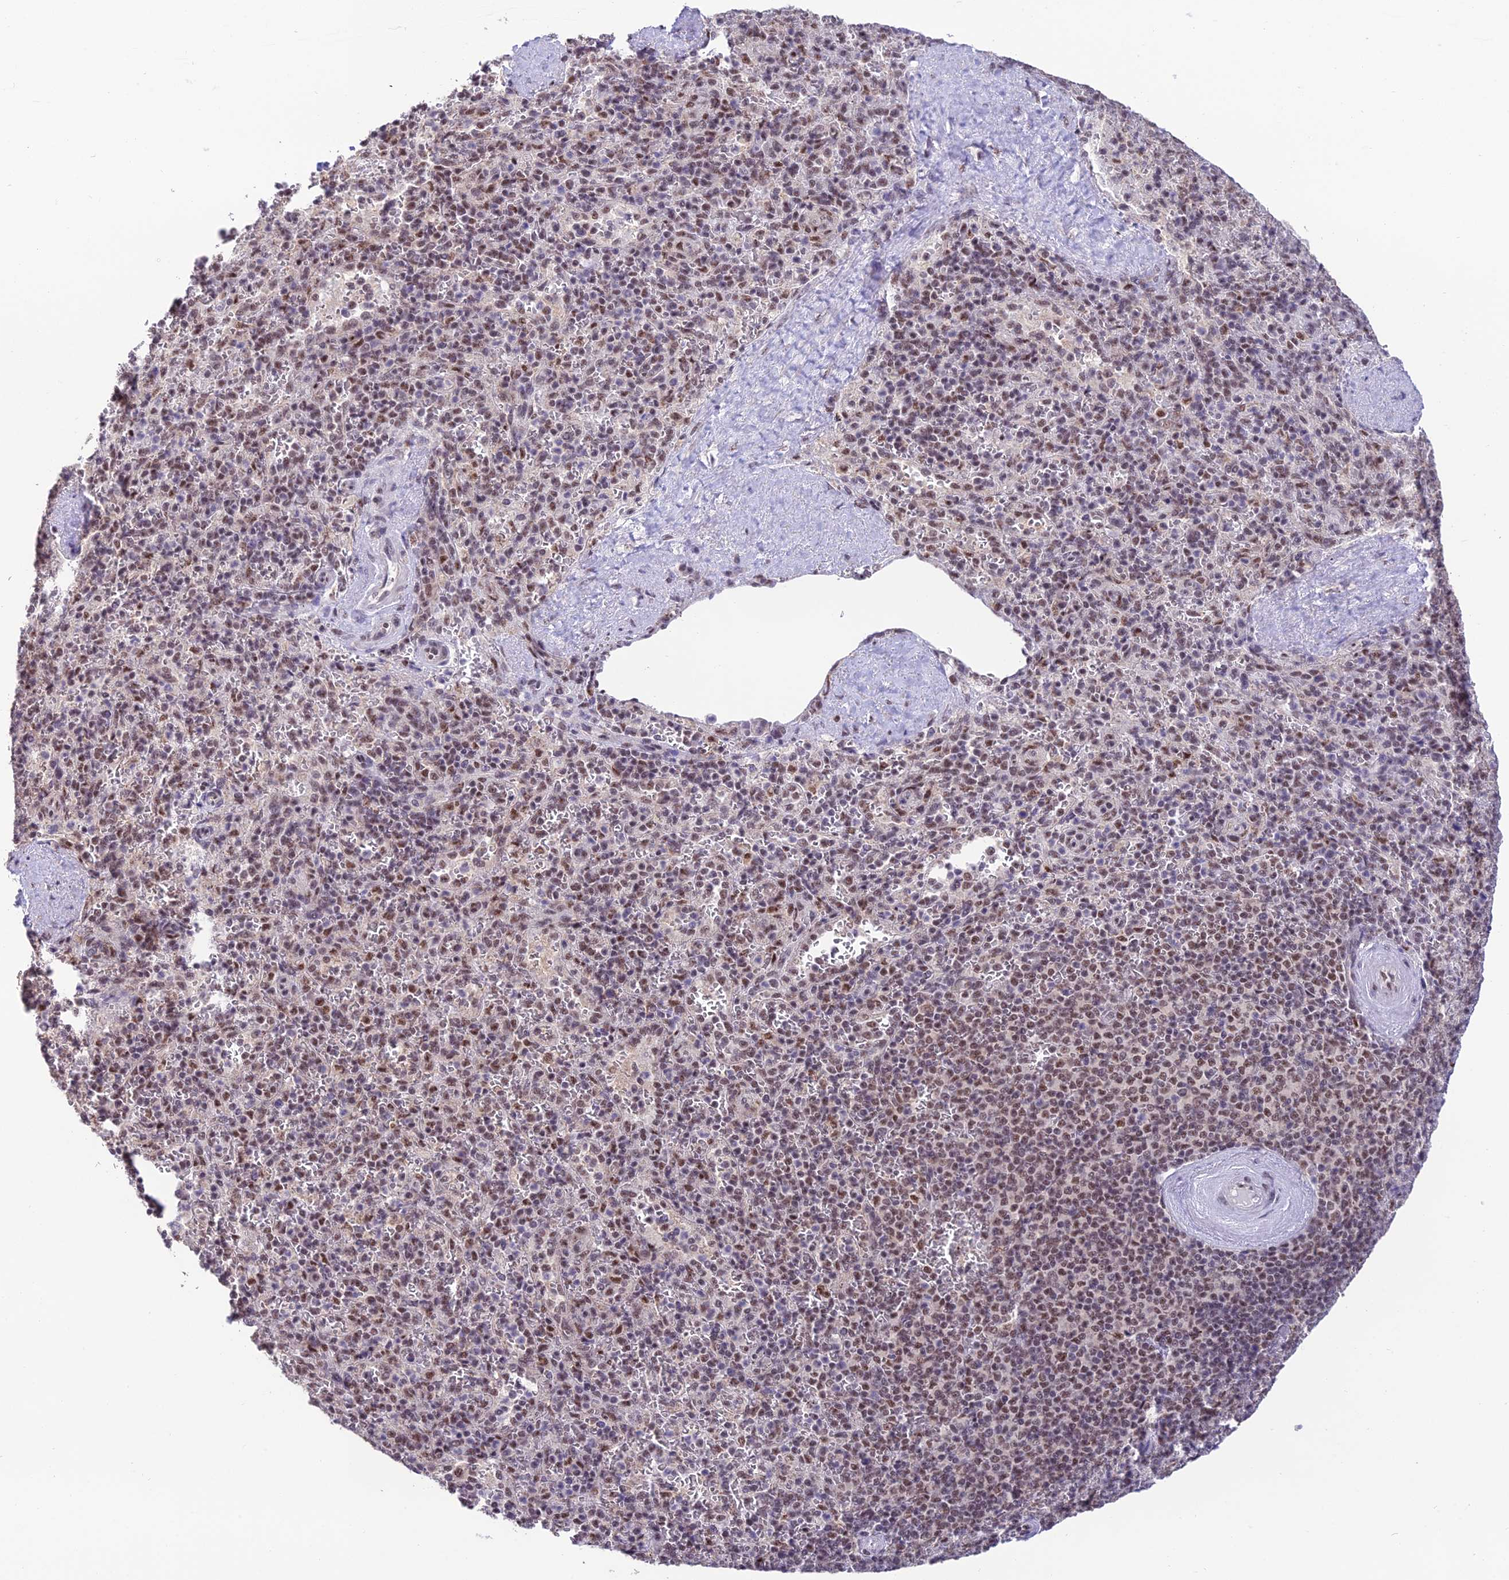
{"staining": {"intensity": "moderate", "quantity": "25%-75%", "location": "nuclear"}, "tissue": "spleen", "cell_type": "Cells in red pulp", "image_type": "normal", "snomed": [{"axis": "morphology", "description": "Normal tissue, NOS"}, {"axis": "topography", "description": "Spleen"}], "caption": "IHC (DAB (3,3'-diaminobenzidine)) staining of benign human spleen reveals moderate nuclear protein expression in approximately 25%-75% of cells in red pulp. (DAB (3,3'-diaminobenzidine) IHC with brightfield microscopy, high magnification).", "gene": "THOC7", "patient": {"sex": "male", "age": 82}}